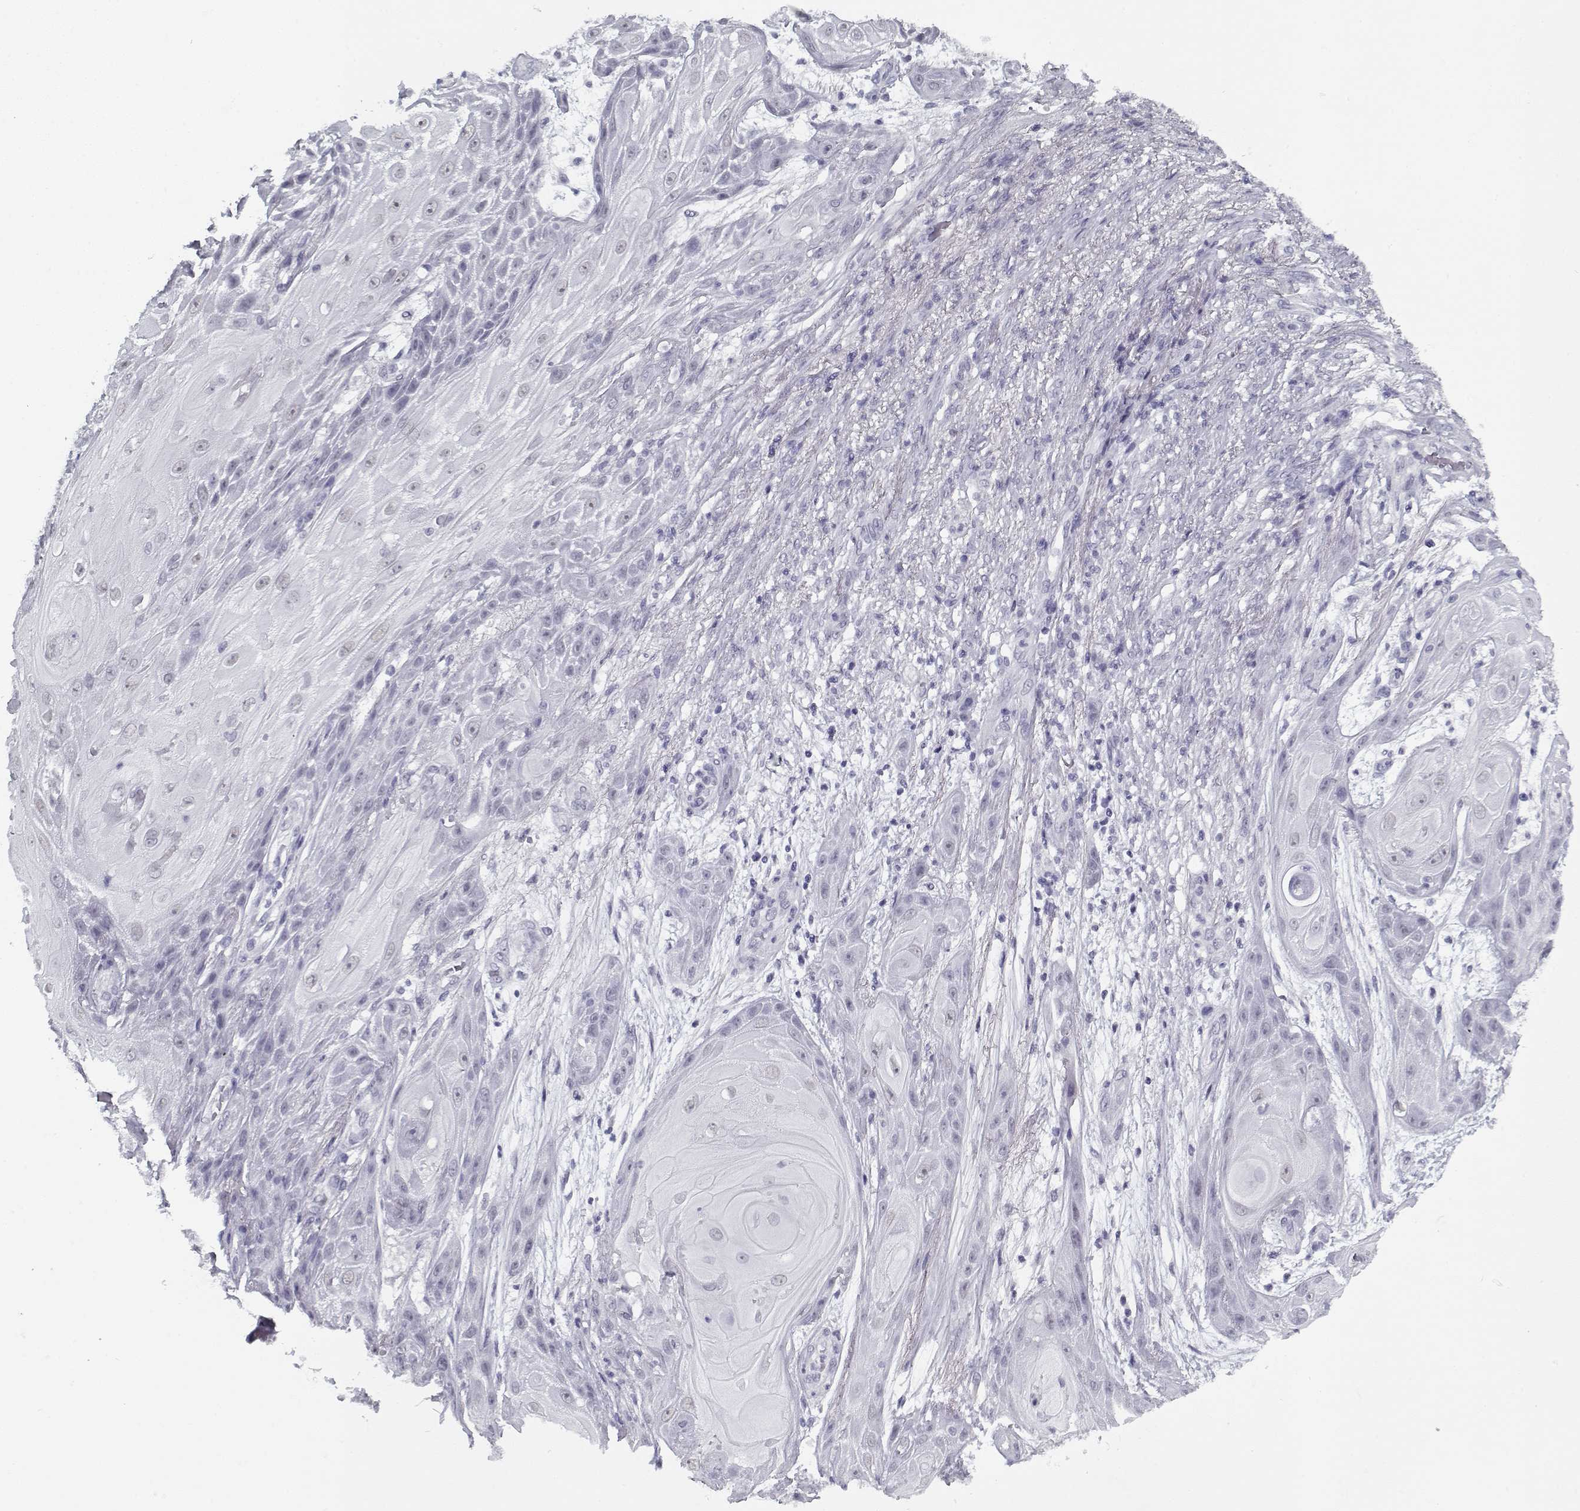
{"staining": {"intensity": "negative", "quantity": "none", "location": "none"}, "tissue": "skin cancer", "cell_type": "Tumor cells", "image_type": "cancer", "snomed": [{"axis": "morphology", "description": "Squamous cell carcinoma, NOS"}, {"axis": "topography", "description": "Skin"}], "caption": "The photomicrograph displays no significant staining in tumor cells of skin cancer.", "gene": "RNF32", "patient": {"sex": "male", "age": 62}}